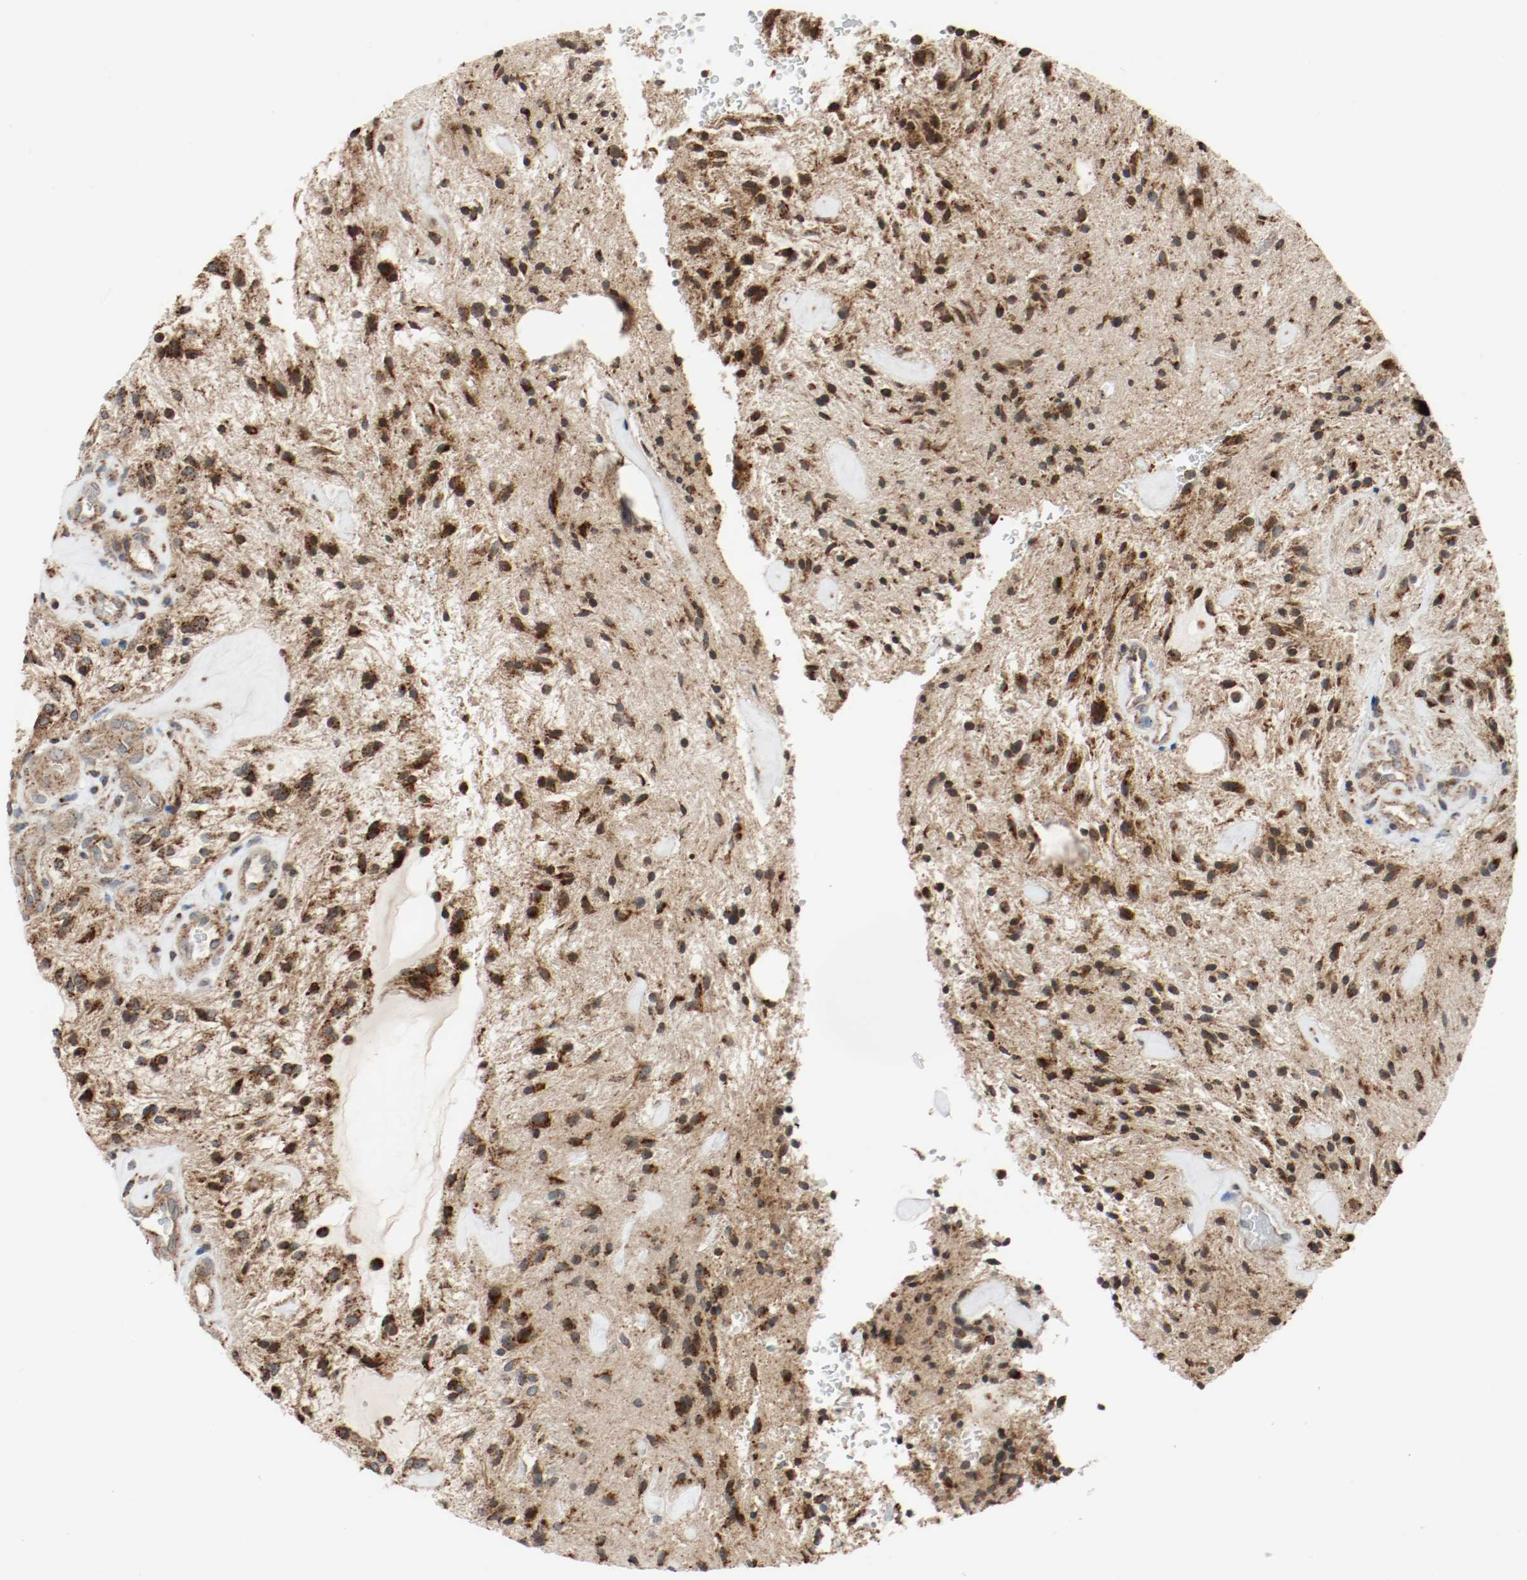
{"staining": {"intensity": "moderate", "quantity": ">75%", "location": "cytoplasmic/membranous"}, "tissue": "glioma", "cell_type": "Tumor cells", "image_type": "cancer", "snomed": [{"axis": "morphology", "description": "Glioma, malignant, NOS"}, {"axis": "topography", "description": "Cerebellum"}], "caption": "Glioma (malignant) was stained to show a protein in brown. There is medium levels of moderate cytoplasmic/membranous expression in approximately >75% of tumor cells. (DAB (3,3'-diaminobenzidine) IHC with brightfield microscopy, high magnification).", "gene": "LAMP2", "patient": {"sex": "female", "age": 10}}